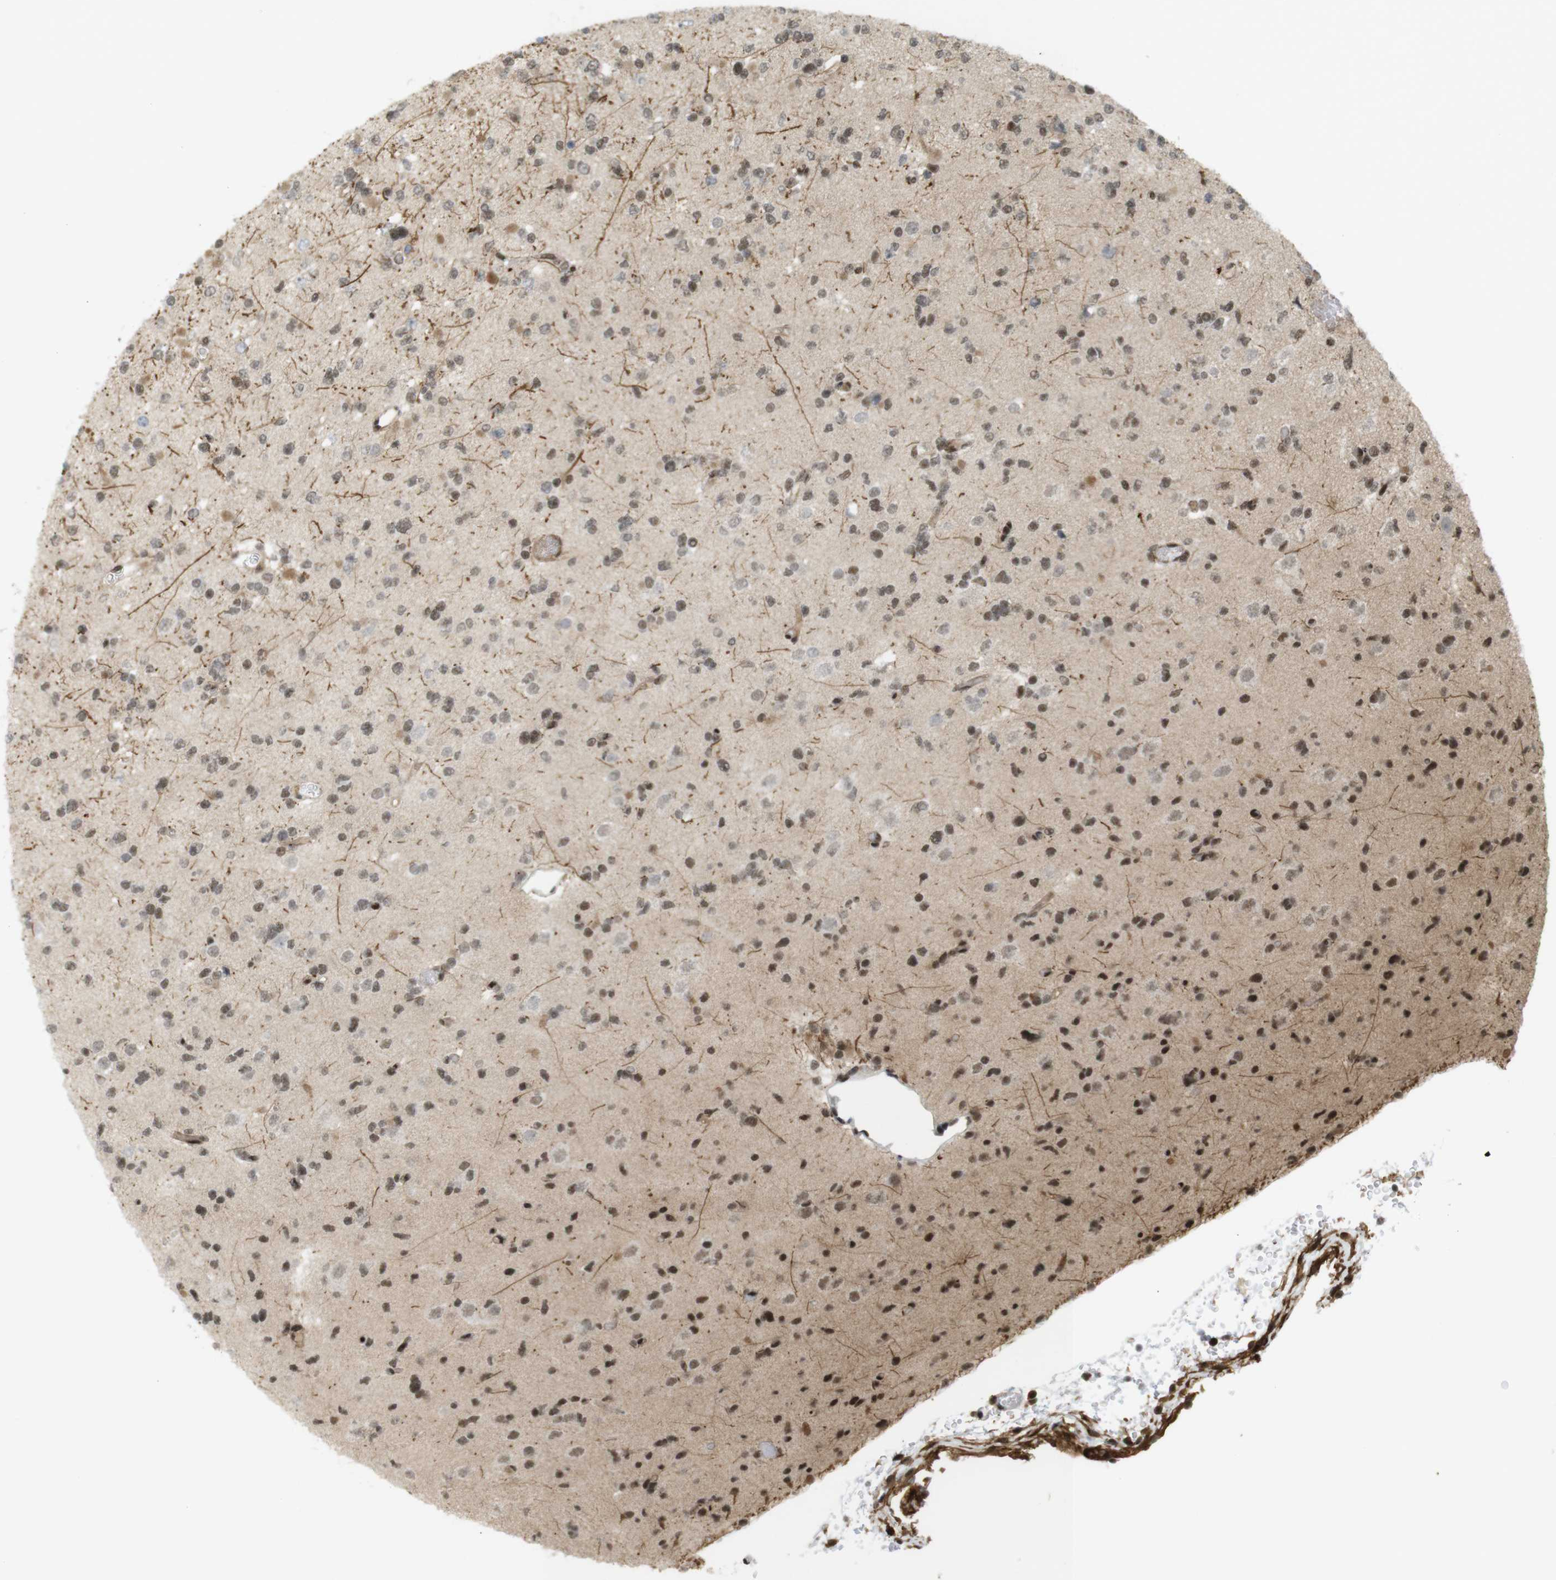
{"staining": {"intensity": "moderate", "quantity": ">75%", "location": "nuclear"}, "tissue": "glioma", "cell_type": "Tumor cells", "image_type": "cancer", "snomed": [{"axis": "morphology", "description": "Glioma, malignant, Low grade"}, {"axis": "topography", "description": "Brain"}], "caption": "Malignant glioma (low-grade) was stained to show a protein in brown. There is medium levels of moderate nuclear expression in about >75% of tumor cells.", "gene": "SP2", "patient": {"sex": "female", "age": 22}}